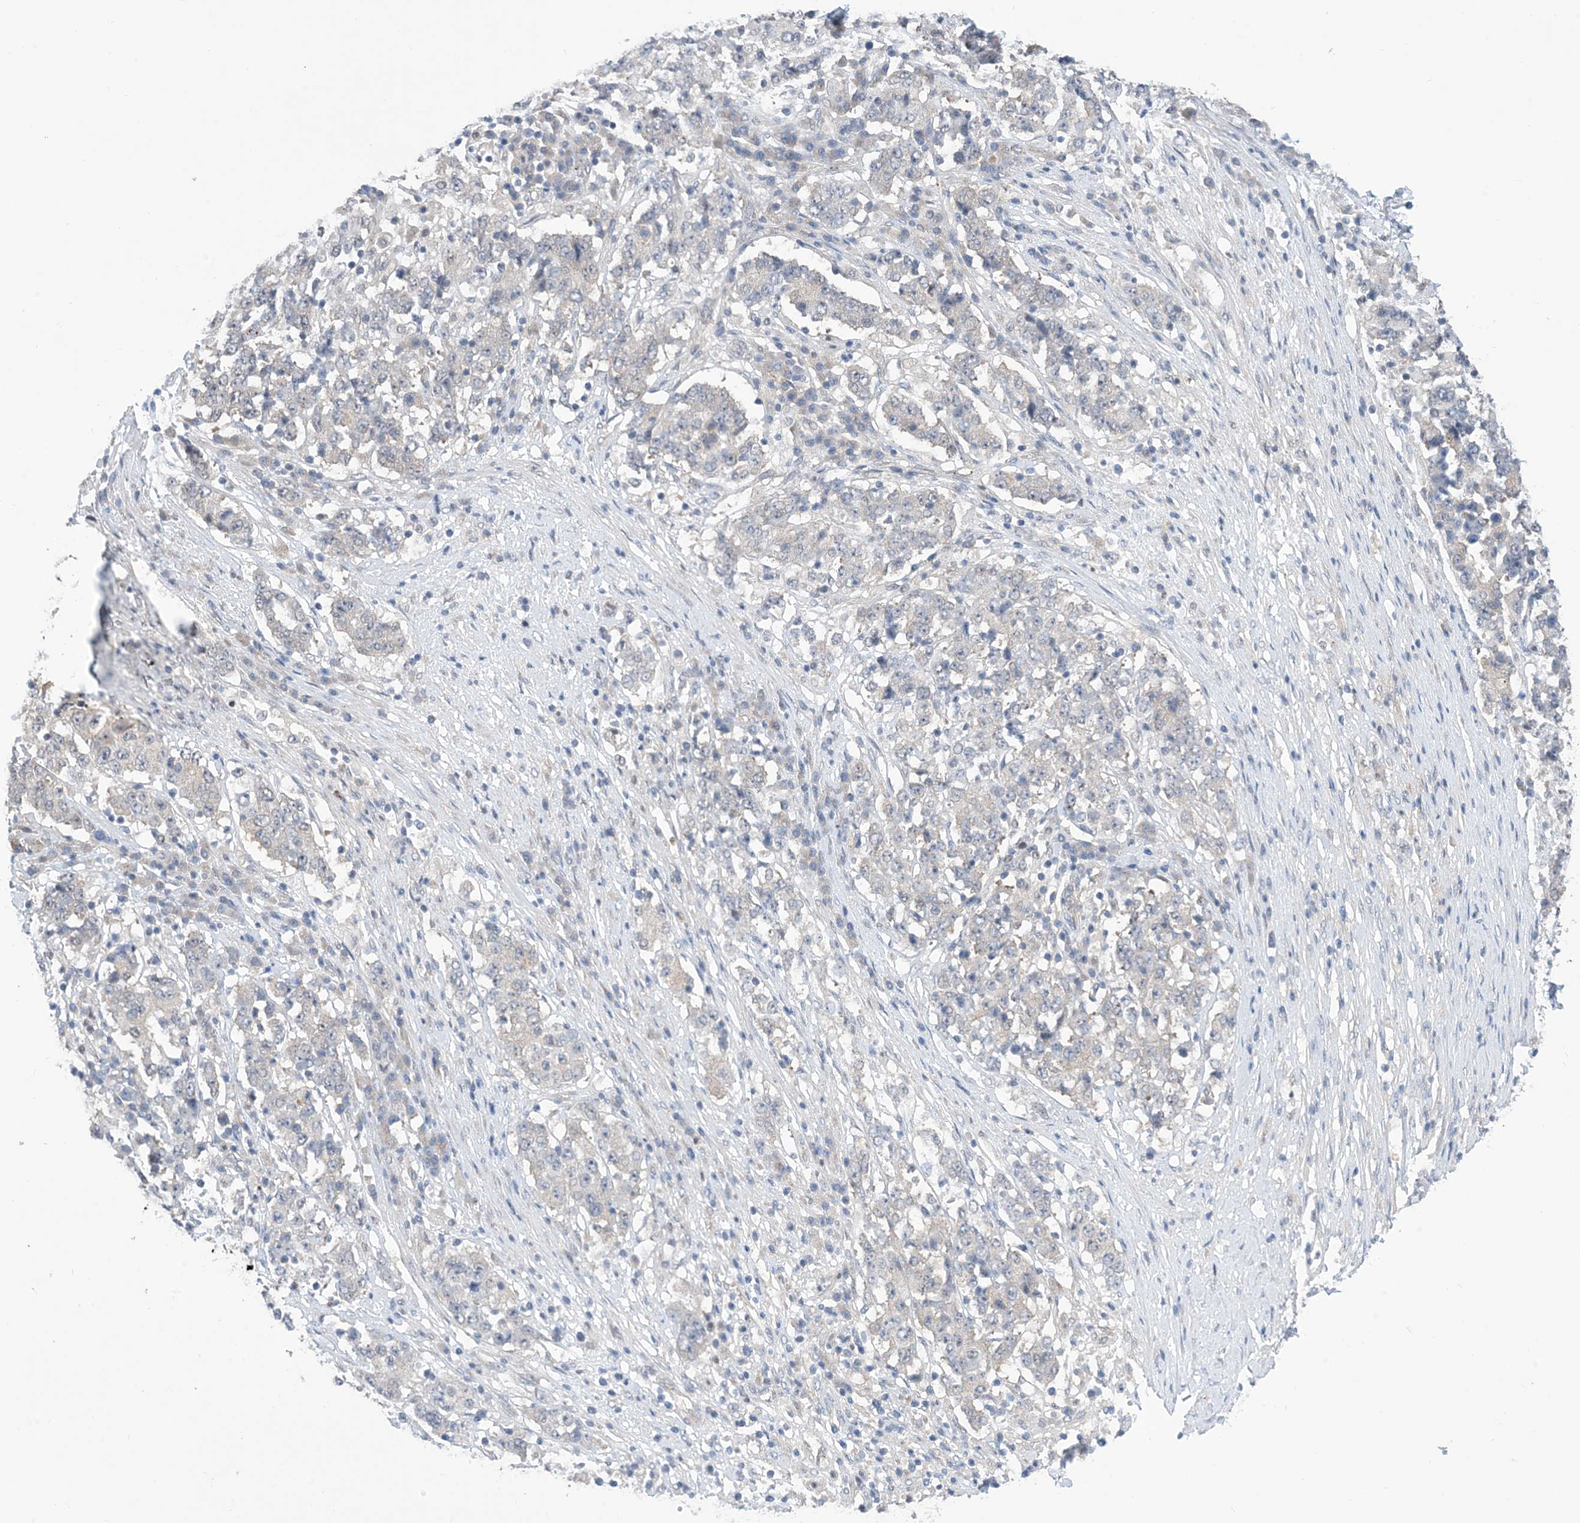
{"staining": {"intensity": "negative", "quantity": "none", "location": "none"}, "tissue": "stomach cancer", "cell_type": "Tumor cells", "image_type": "cancer", "snomed": [{"axis": "morphology", "description": "Adenocarcinoma, NOS"}, {"axis": "topography", "description": "Stomach"}], "caption": "A histopathology image of stomach cancer stained for a protein shows no brown staining in tumor cells.", "gene": "EHBP1", "patient": {"sex": "male", "age": 59}}